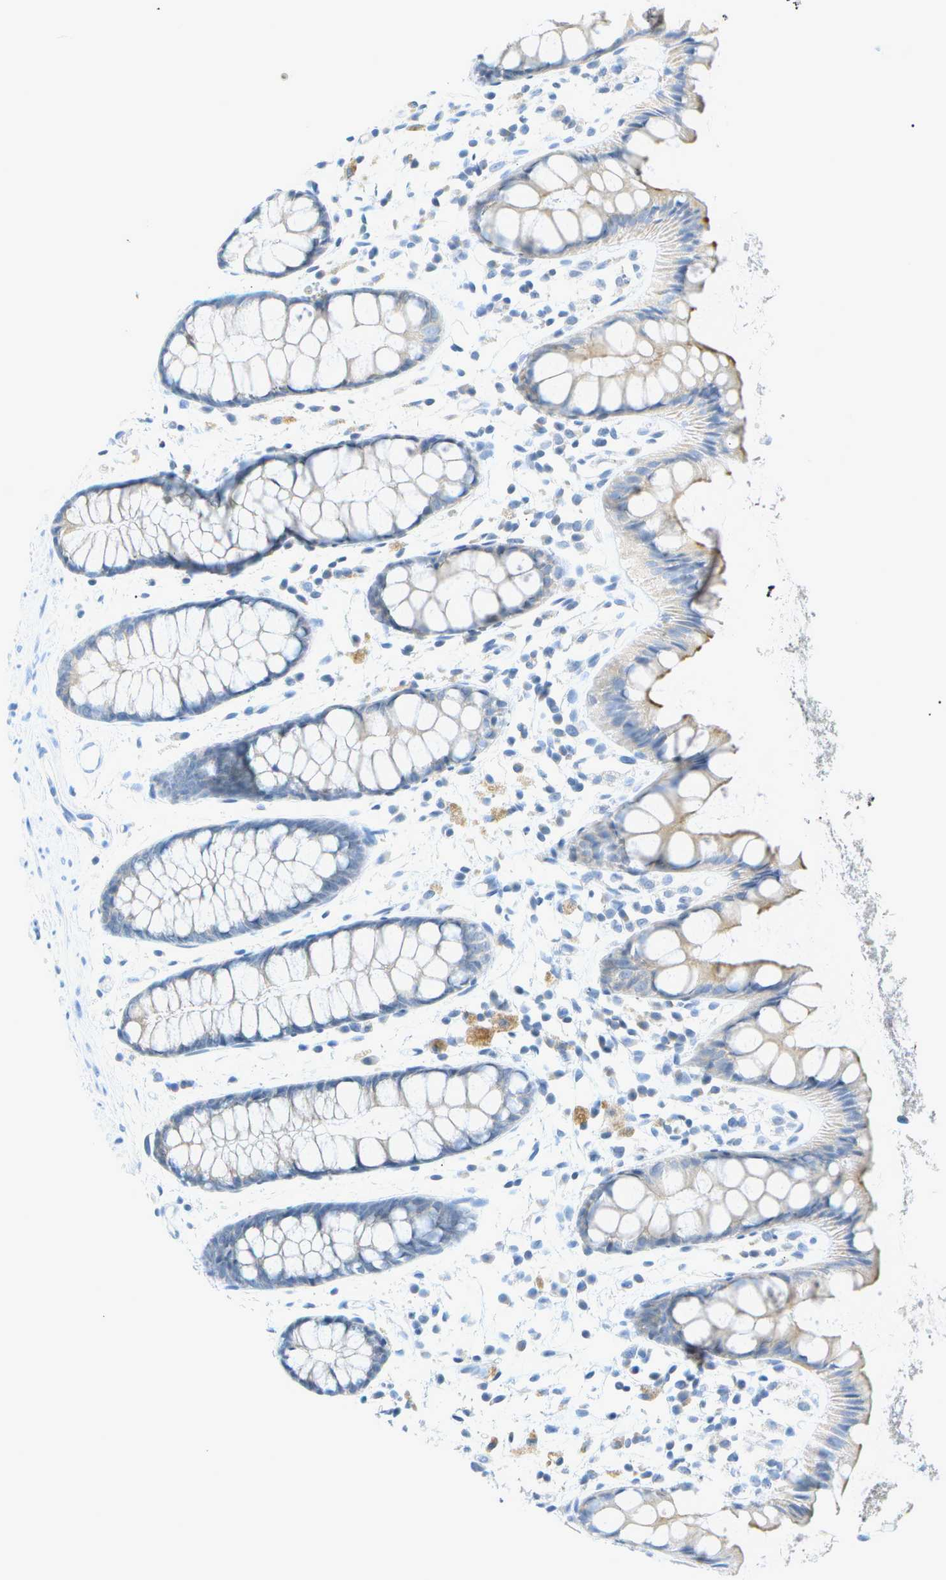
{"staining": {"intensity": "moderate", "quantity": "25%-75%", "location": "cytoplasmic/membranous"}, "tissue": "rectum", "cell_type": "Glandular cells", "image_type": "normal", "snomed": [{"axis": "morphology", "description": "Normal tissue, NOS"}, {"axis": "topography", "description": "Rectum"}], "caption": "Glandular cells show moderate cytoplasmic/membranous staining in about 25%-75% of cells in benign rectum.", "gene": "SMYD5", "patient": {"sex": "female", "age": 66}}